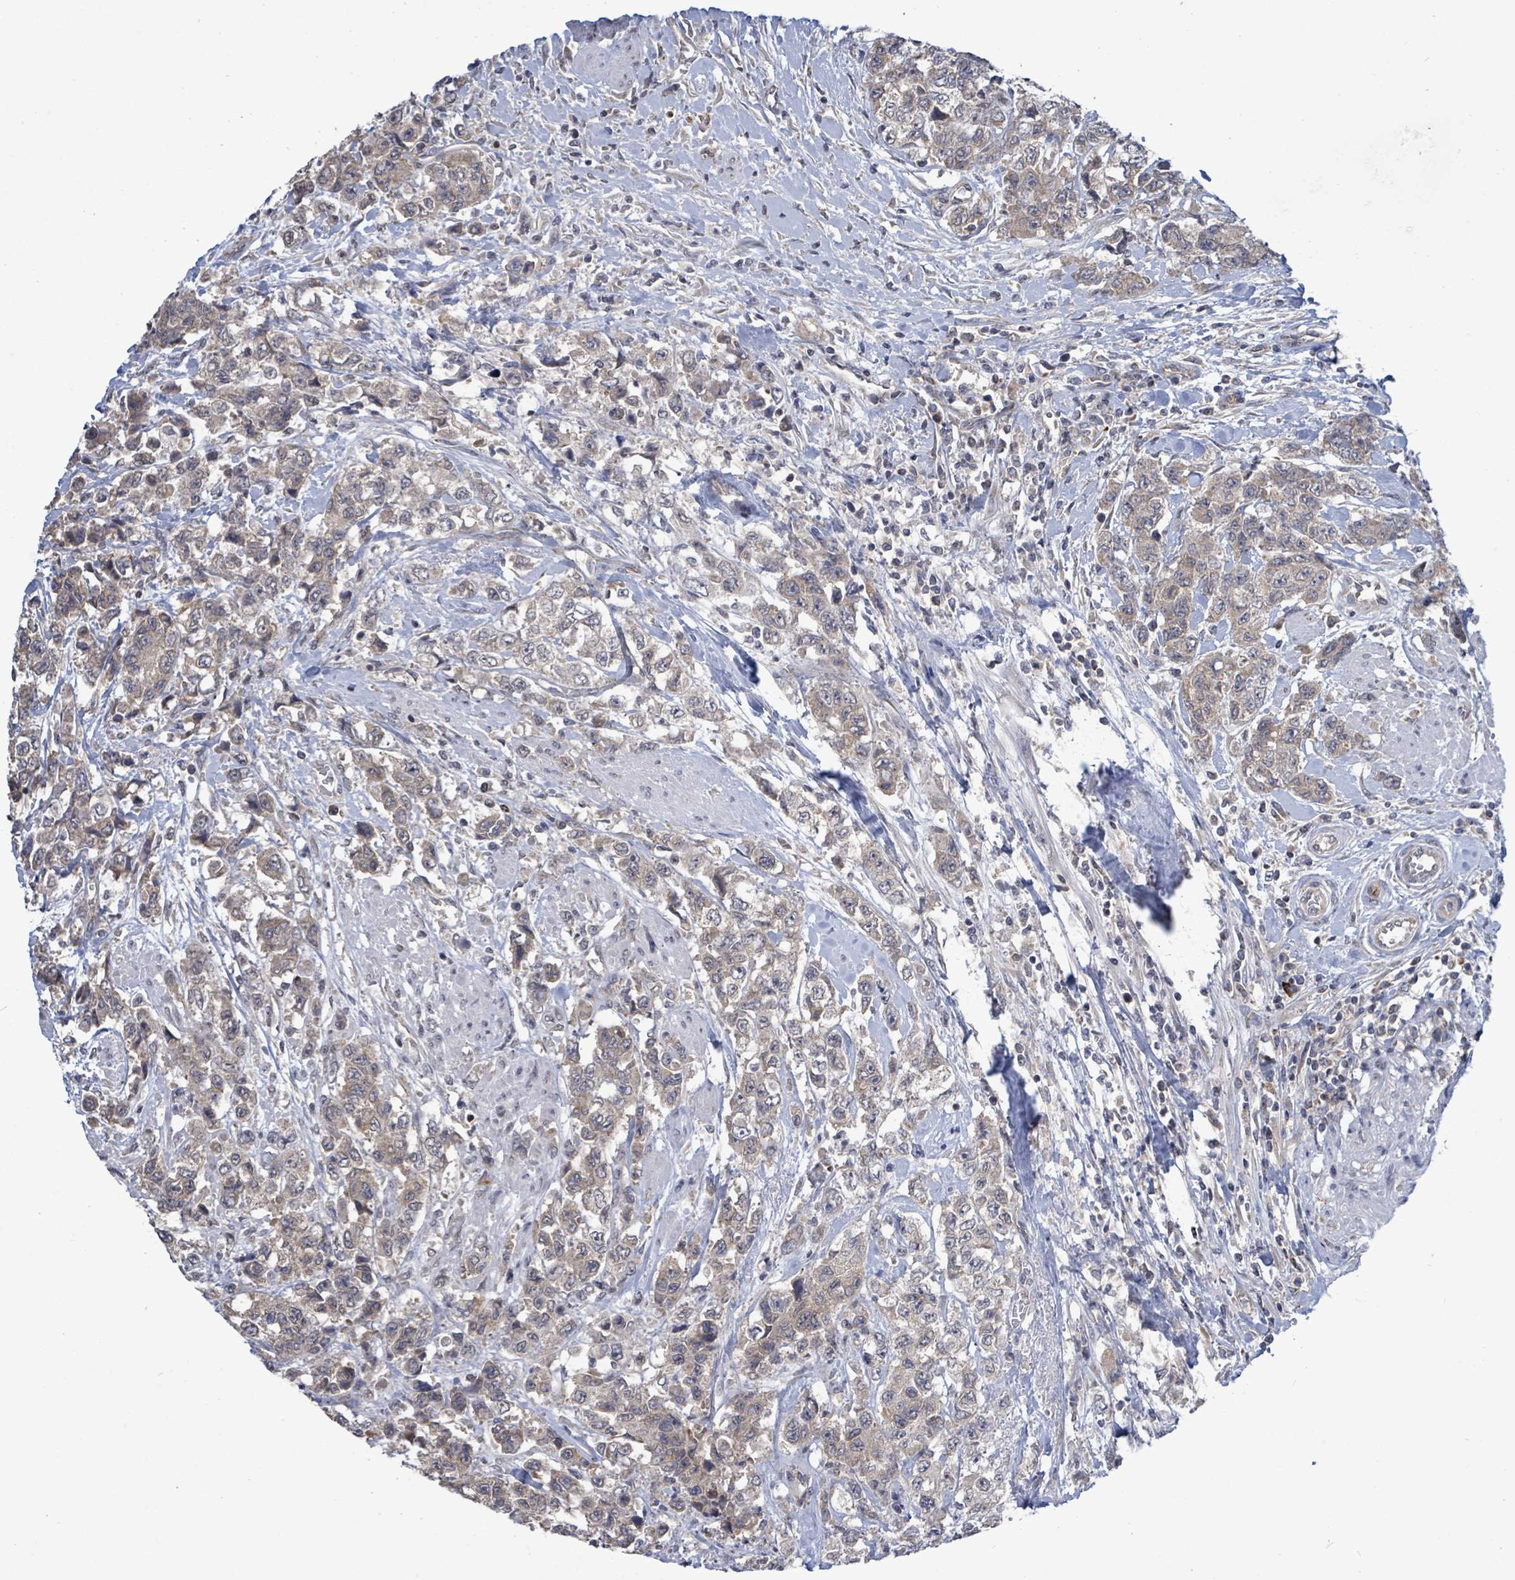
{"staining": {"intensity": "weak", "quantity": ">75%", "location": "cytoplasmic/membranous"}, "tissue": "urothelial cancer", "cell_type": "Tumor cells", "image_type": "cancer", "snomed": [{"axis": "morphology", "description": "Urothelial carcinoma, High grade"}, {"axis": "topography", "description": "Urinary bladder"}], "caption": "A brown stain shows weak cytoplasmic/membranous expression of a protein in human urothelial cancer tumor cells.", "gene": "COQ10B", "patient": {"sex": "female", "age": 78}}